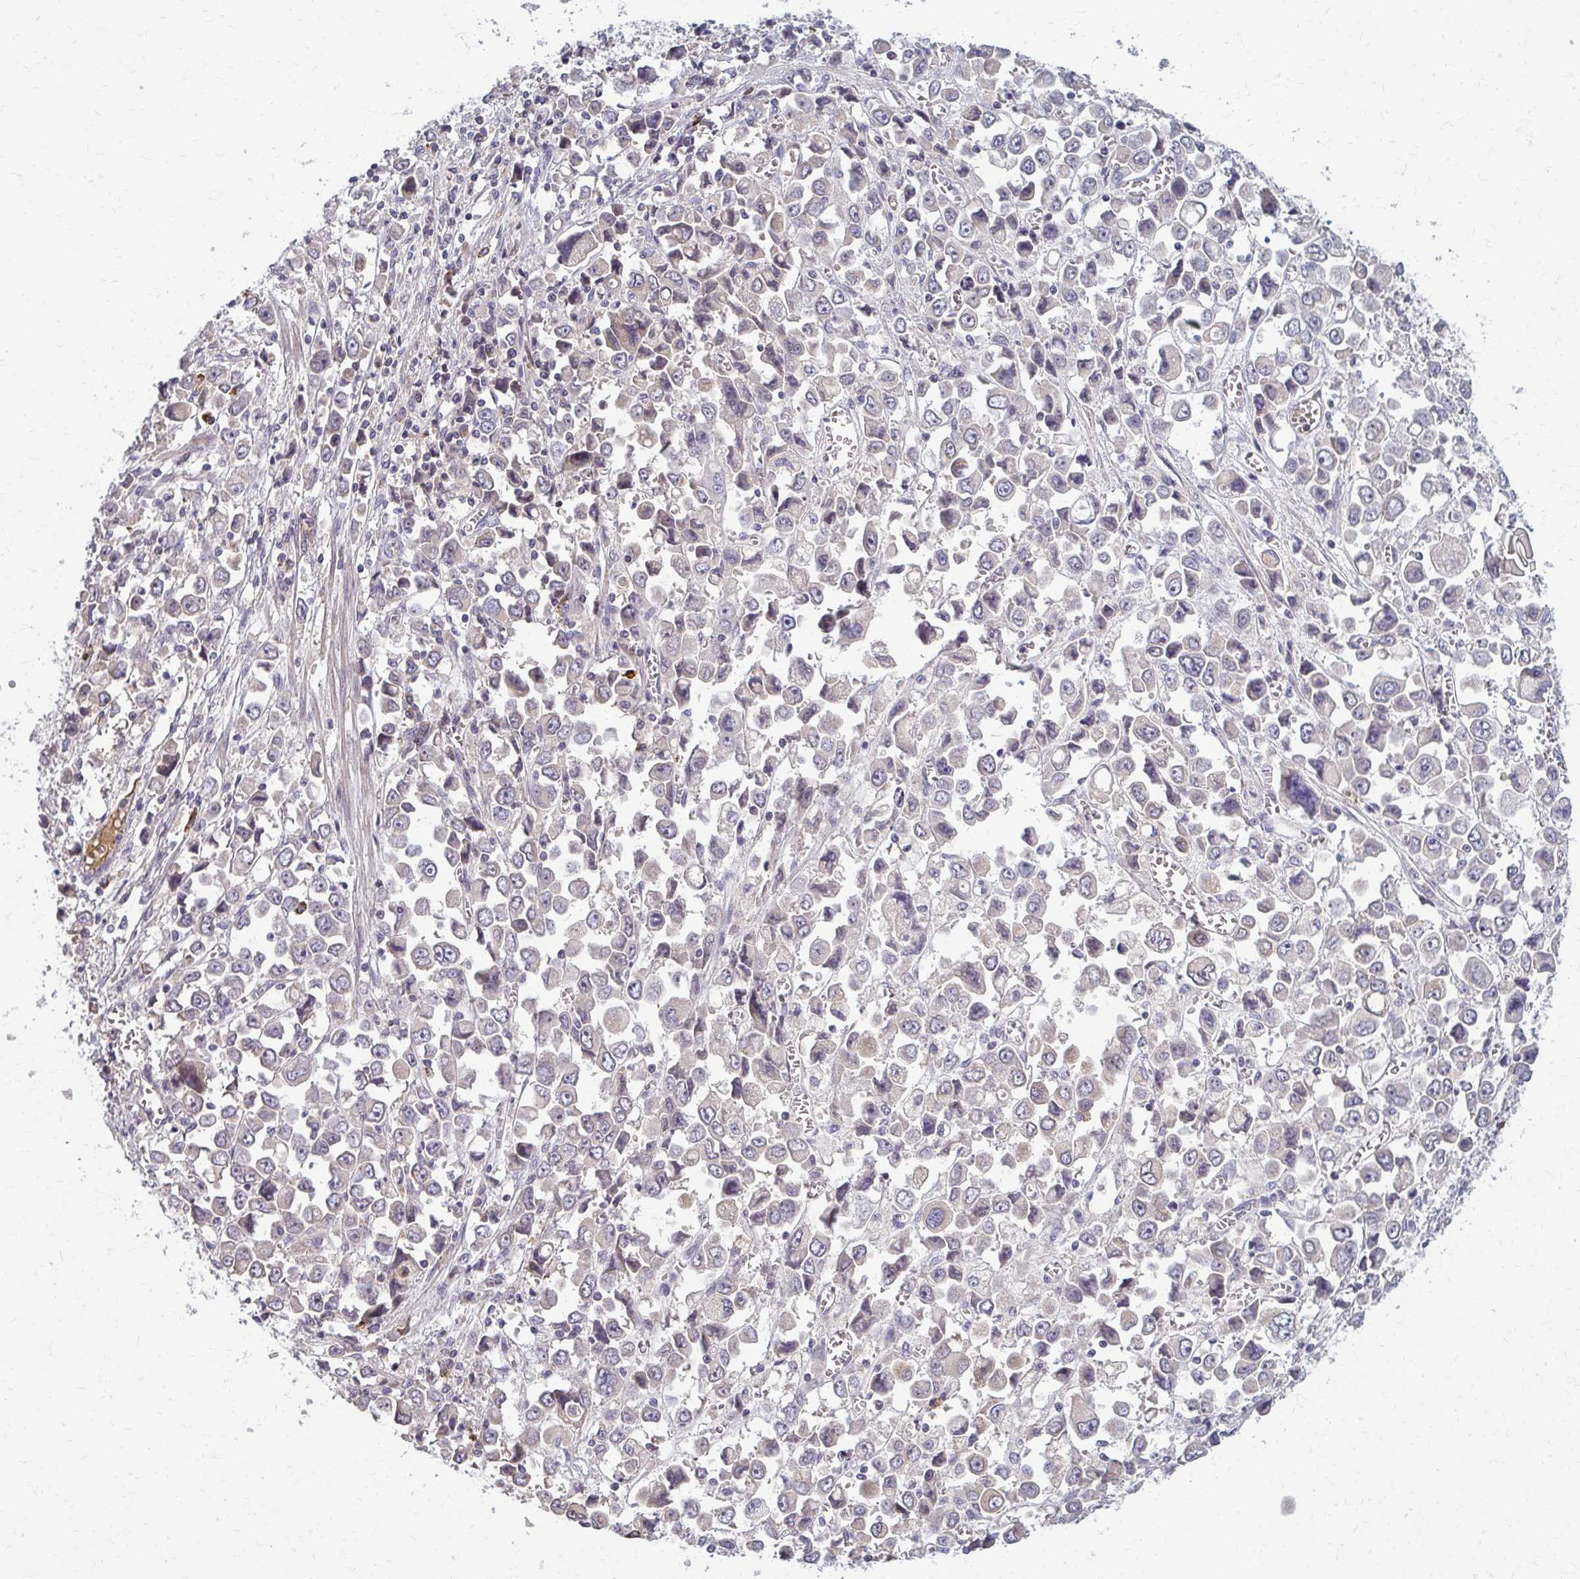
{"staining": {"intensity": "negative", "quantity": "none", "location": "none"}, "tissue": "stomach cancer", "cell_type": "Tumor cells", "image_type": "cancer", "snomed": [{"axis": "morphology", "description": "Adenocarcinoma, NOS"}, {"axis": "topography", "description": "Stomach, upper"}], "caption": "IHC histopathology image of neoplastic tissue: human stomach adenocarcinoma stained with DAB reveals no significant protein staining in tumor cells.", "gene": "MCRIP2", "patient": {"sex": "male", "age": 70}}